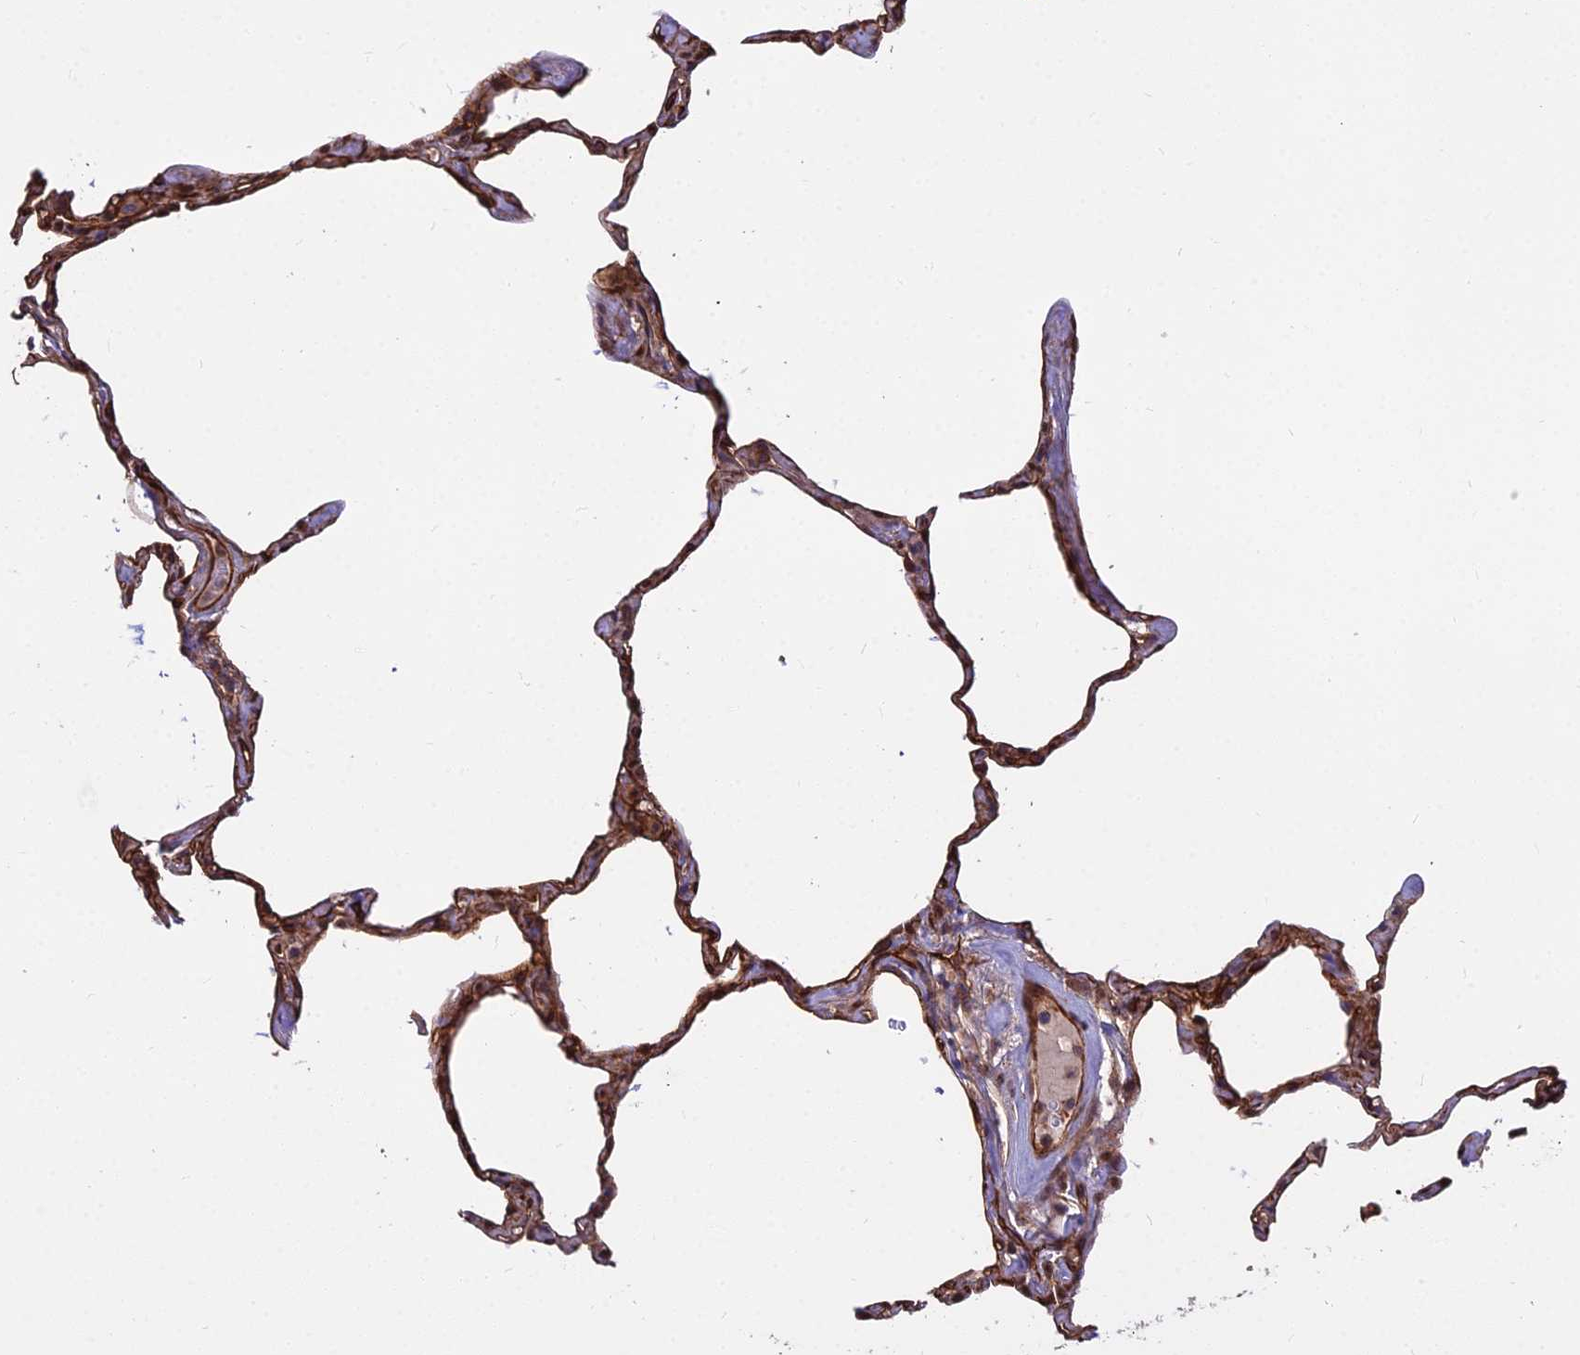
{"staining": {"intensity": "moderate", "quantity": ">75%", "location": "cytoplasmic/membranous,nuclear"}, "tissue": "lung", "cell_type": "Alveolar cells", "image_type": "normal", "snomed": [{"axis": "morphology", "description": "Normal tissue, NOS"}, {"axis": "topography", "description": "Lung"}], "caption": "An IHC micrograph of benign tissue is shown. Protein staining in brown labels moderate cytoplasmic/membranous,nuclear positivity in lung within alveolar cells.", "gene": "TCEA3", "patient": {"sex": "male", "age": 65}}